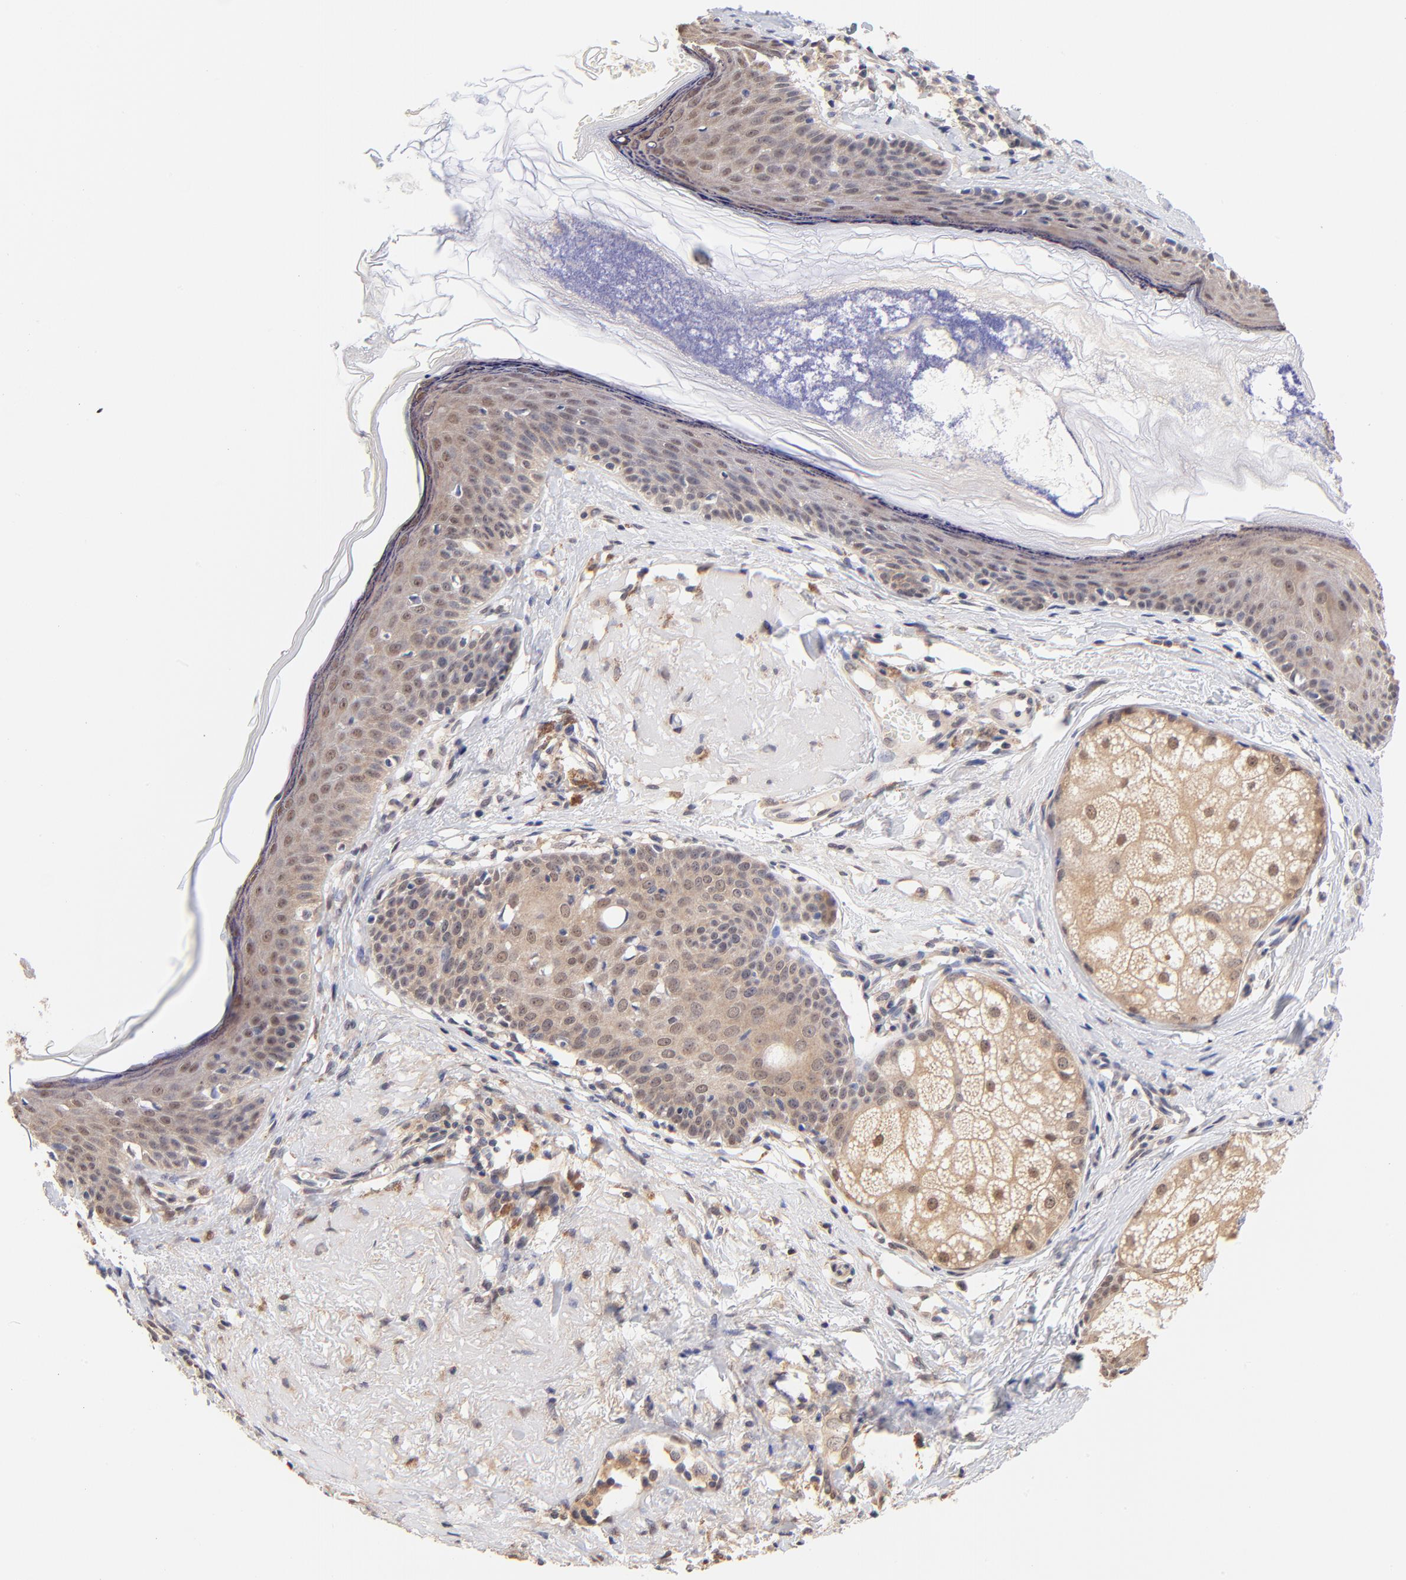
{"staining": {"intensity": "weak", "quantity": "25%-75%", "location": "cytoplasmic/membranous,nuclear"}, "tissue": "skin cancer", "cell_type": "Tumor cells", "image_type": "cancer", "snomed": [{"axis": "morphology", "description": "Basal cell carcinoma"}, {"axis": "topography", "description": "Skin"}], "caption": "Immunohistochemical staining of human skin basal cell carcinoma shows low levels of weak cytoplasmic/membranous and nuclear staining in approximately 25%-75% of tumor cells.", "gene": "TXNL1", "patient": {"sex": "male", "age": 63}}